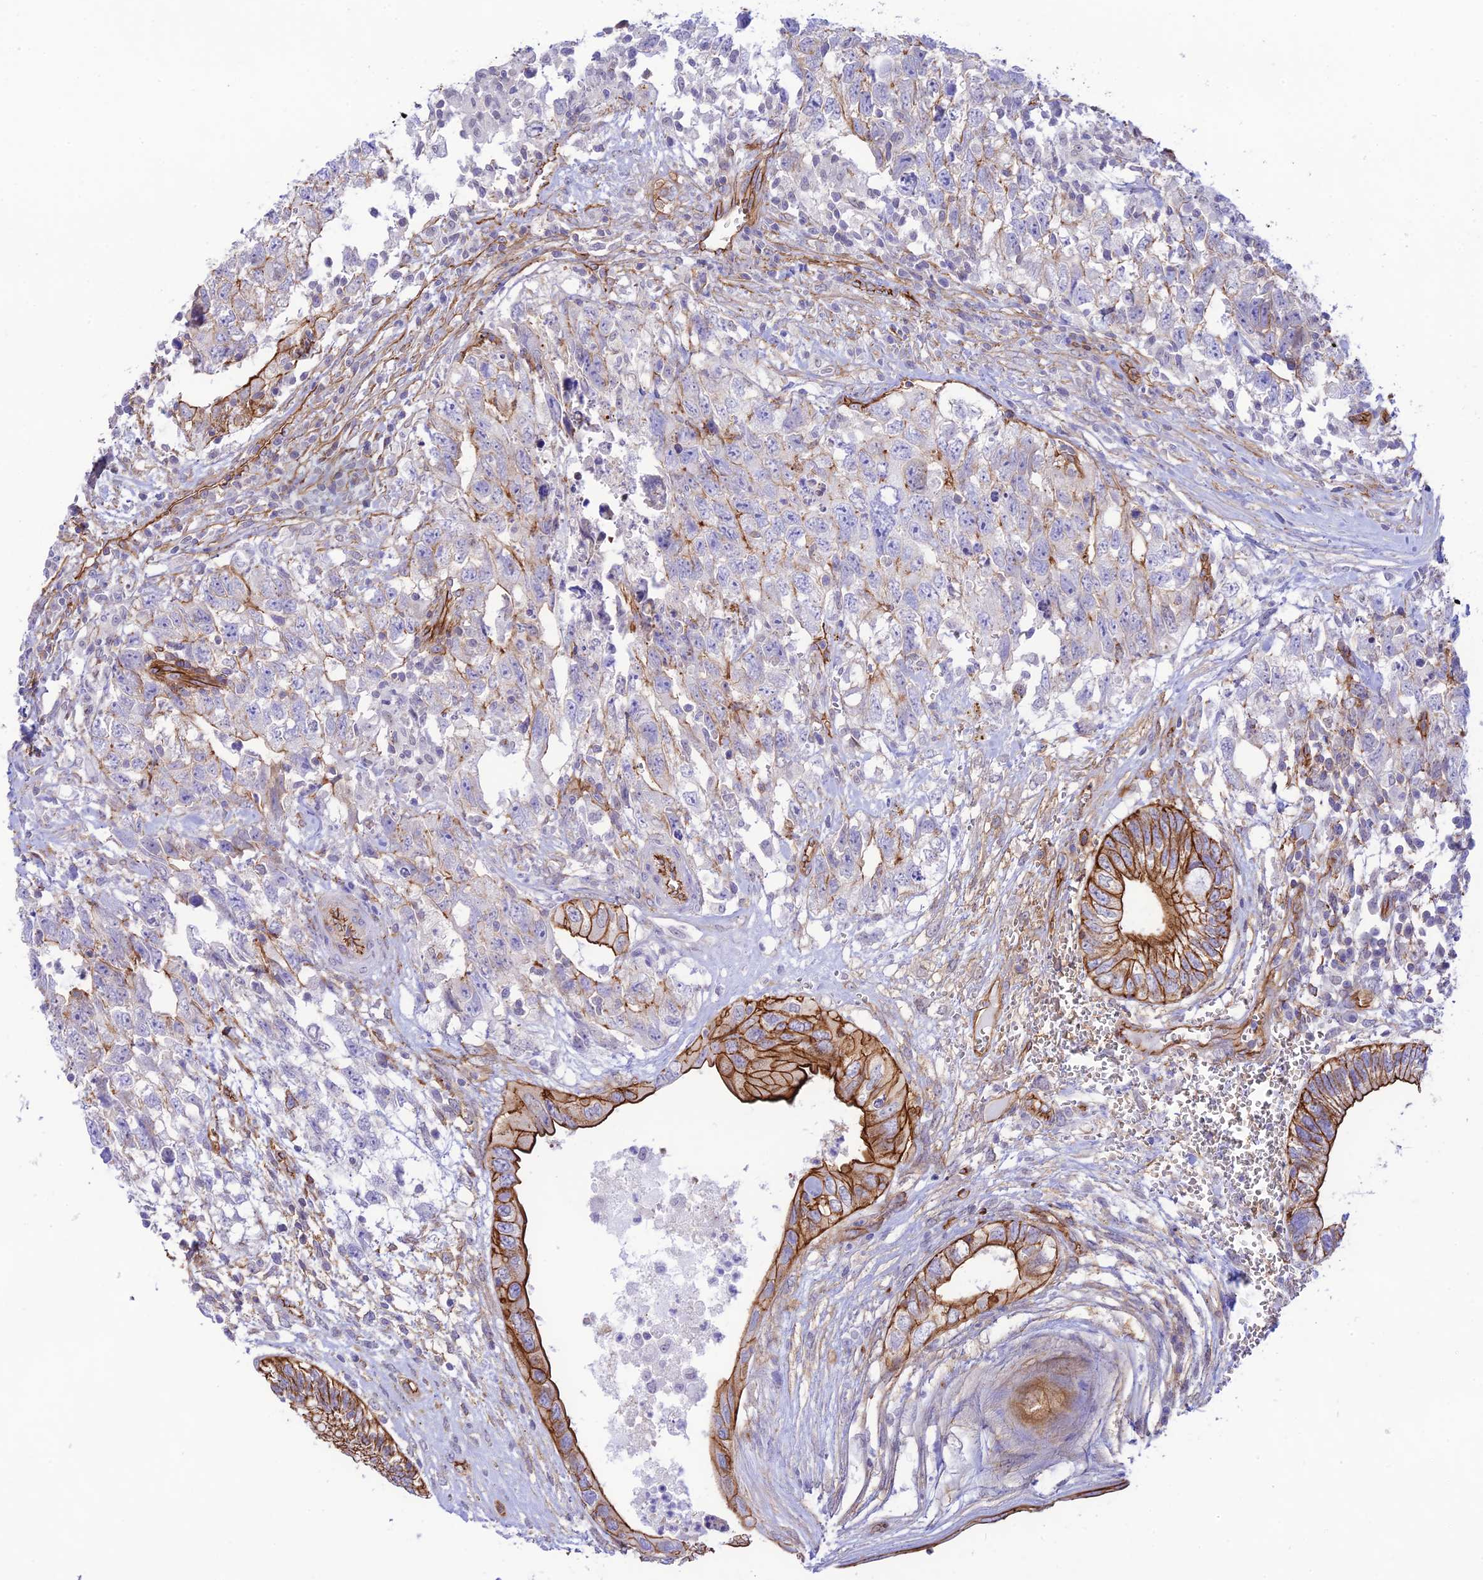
{"staining": {"intensity": "strong", "quantity": "<25%", "location": "cytoplasmic/membranous"}, "tissue": "testis cancer", "cell_type": "Tumor cells", "image_type": "cancer", "snomed": [{"axis": "morphology", "description": "Seminoma, NOS"}, {"axis": "morphology", "description": "Carcinoma, Embryonal, NOS"}, {"axis": "topography", "description": "Testis"}], "caption": "Immunohistochemistry of human testis cancer reveals medium levels of strong cytoplasmic/membranous positivity in about <25% of tumor cells.", "gene": "YPEL5", "patient": {"sex": "male", "age": 29}}